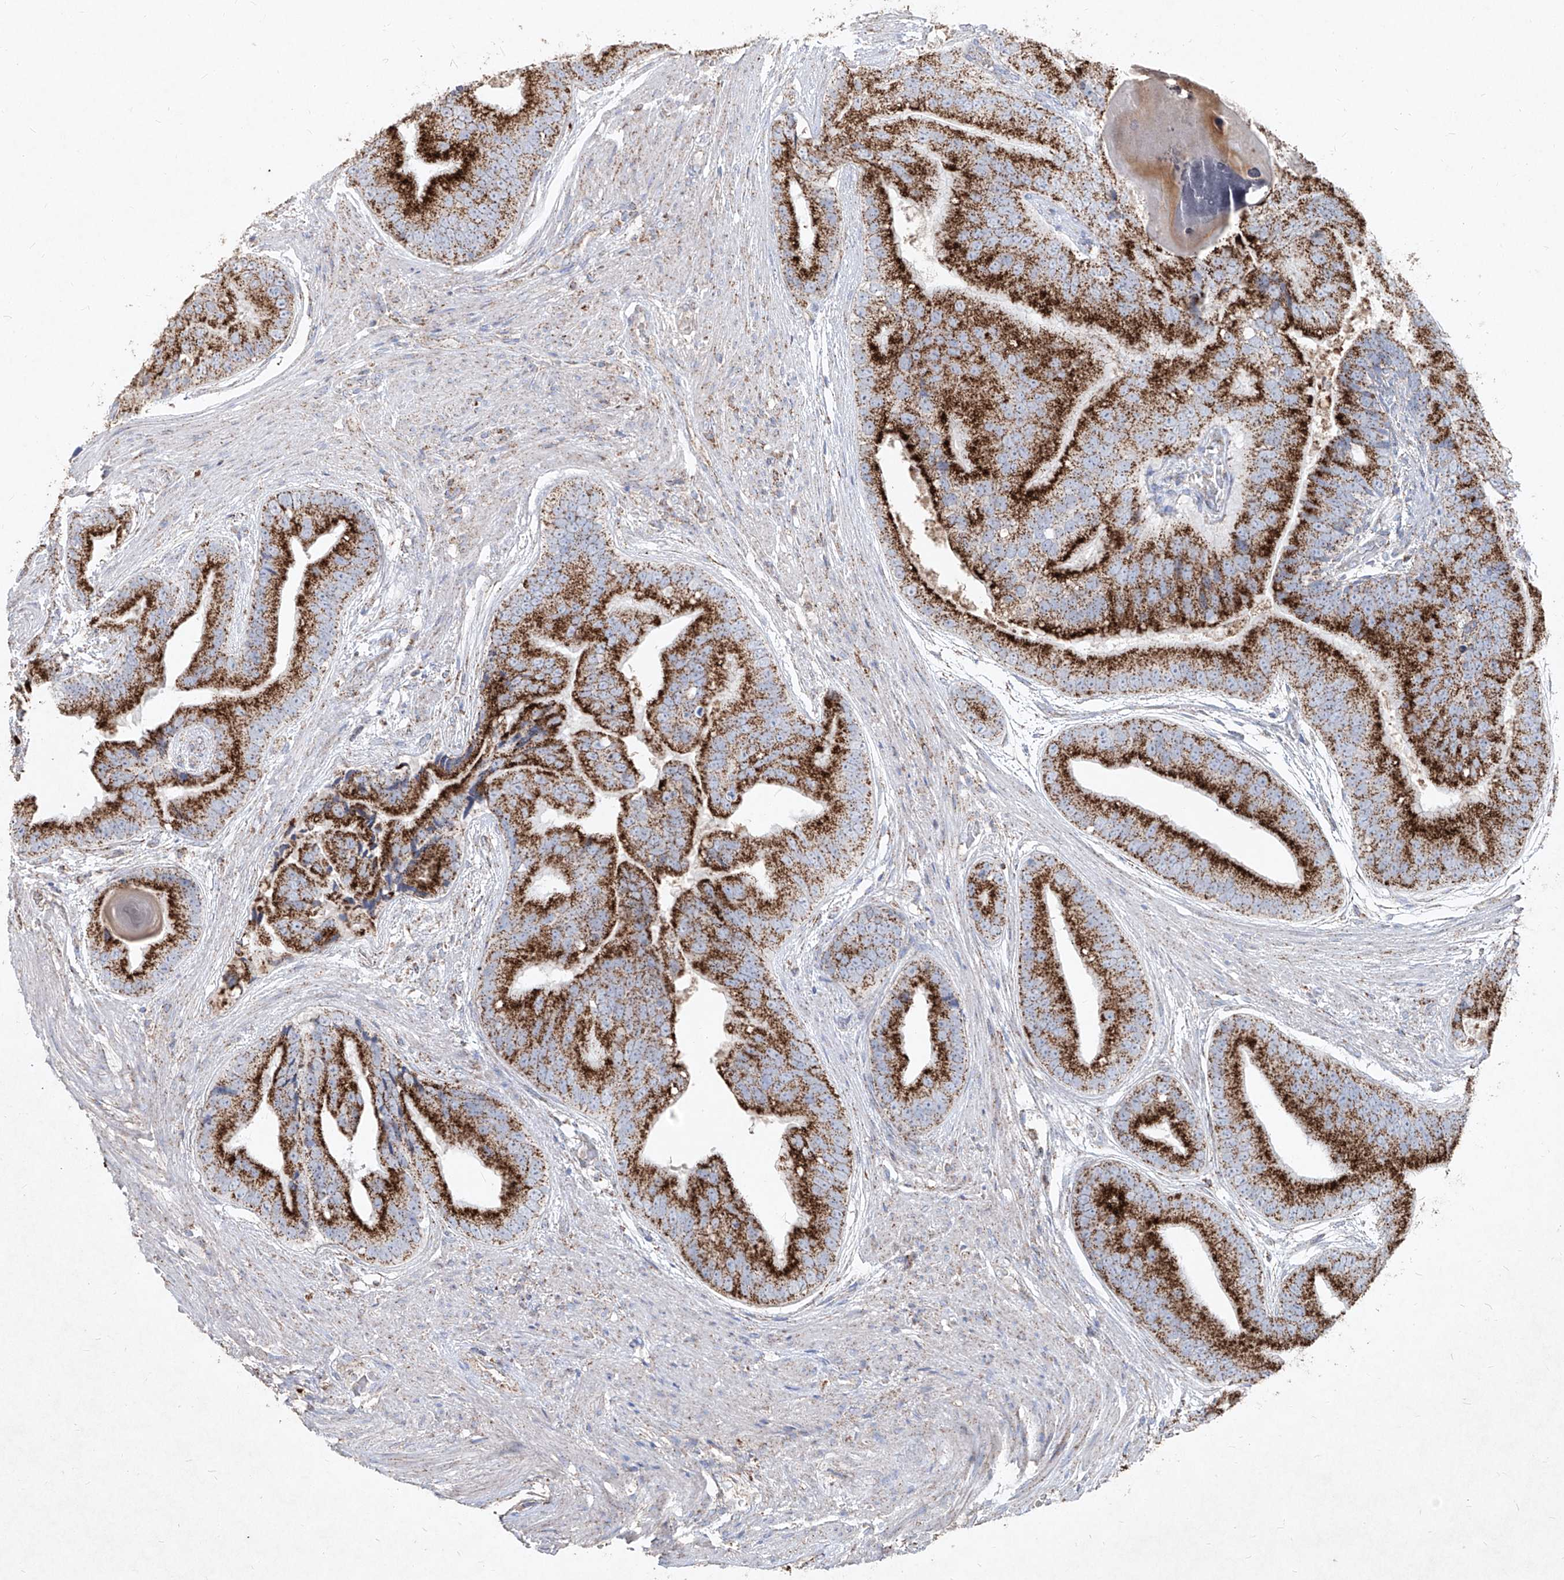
{"staining": {"intensity": "strong", "quantity": ">75%", "location": "cytoplasmic/membranous"}, "tissue": "prostate cancer", "cell_type": "Tumor cells", "image_type": "cancer", "snomed": [{"axis": "morphology", "description": "Adenocarcinoma, High grade"}, {"axis": "topography", "description": "Prostate"}], "caption": "A high-resolution histopathology image shows IHC staining of prostate cancer (adenocarcinoma (high-grade)), which reveals strong cytoplasmic/membranous expression in approximately >75% of tumor cells. The protein is shown in brown color, while the nuclei are stained blue.", "gene": "ABCD3", "patient": {"sex": "male", "age": 70}}